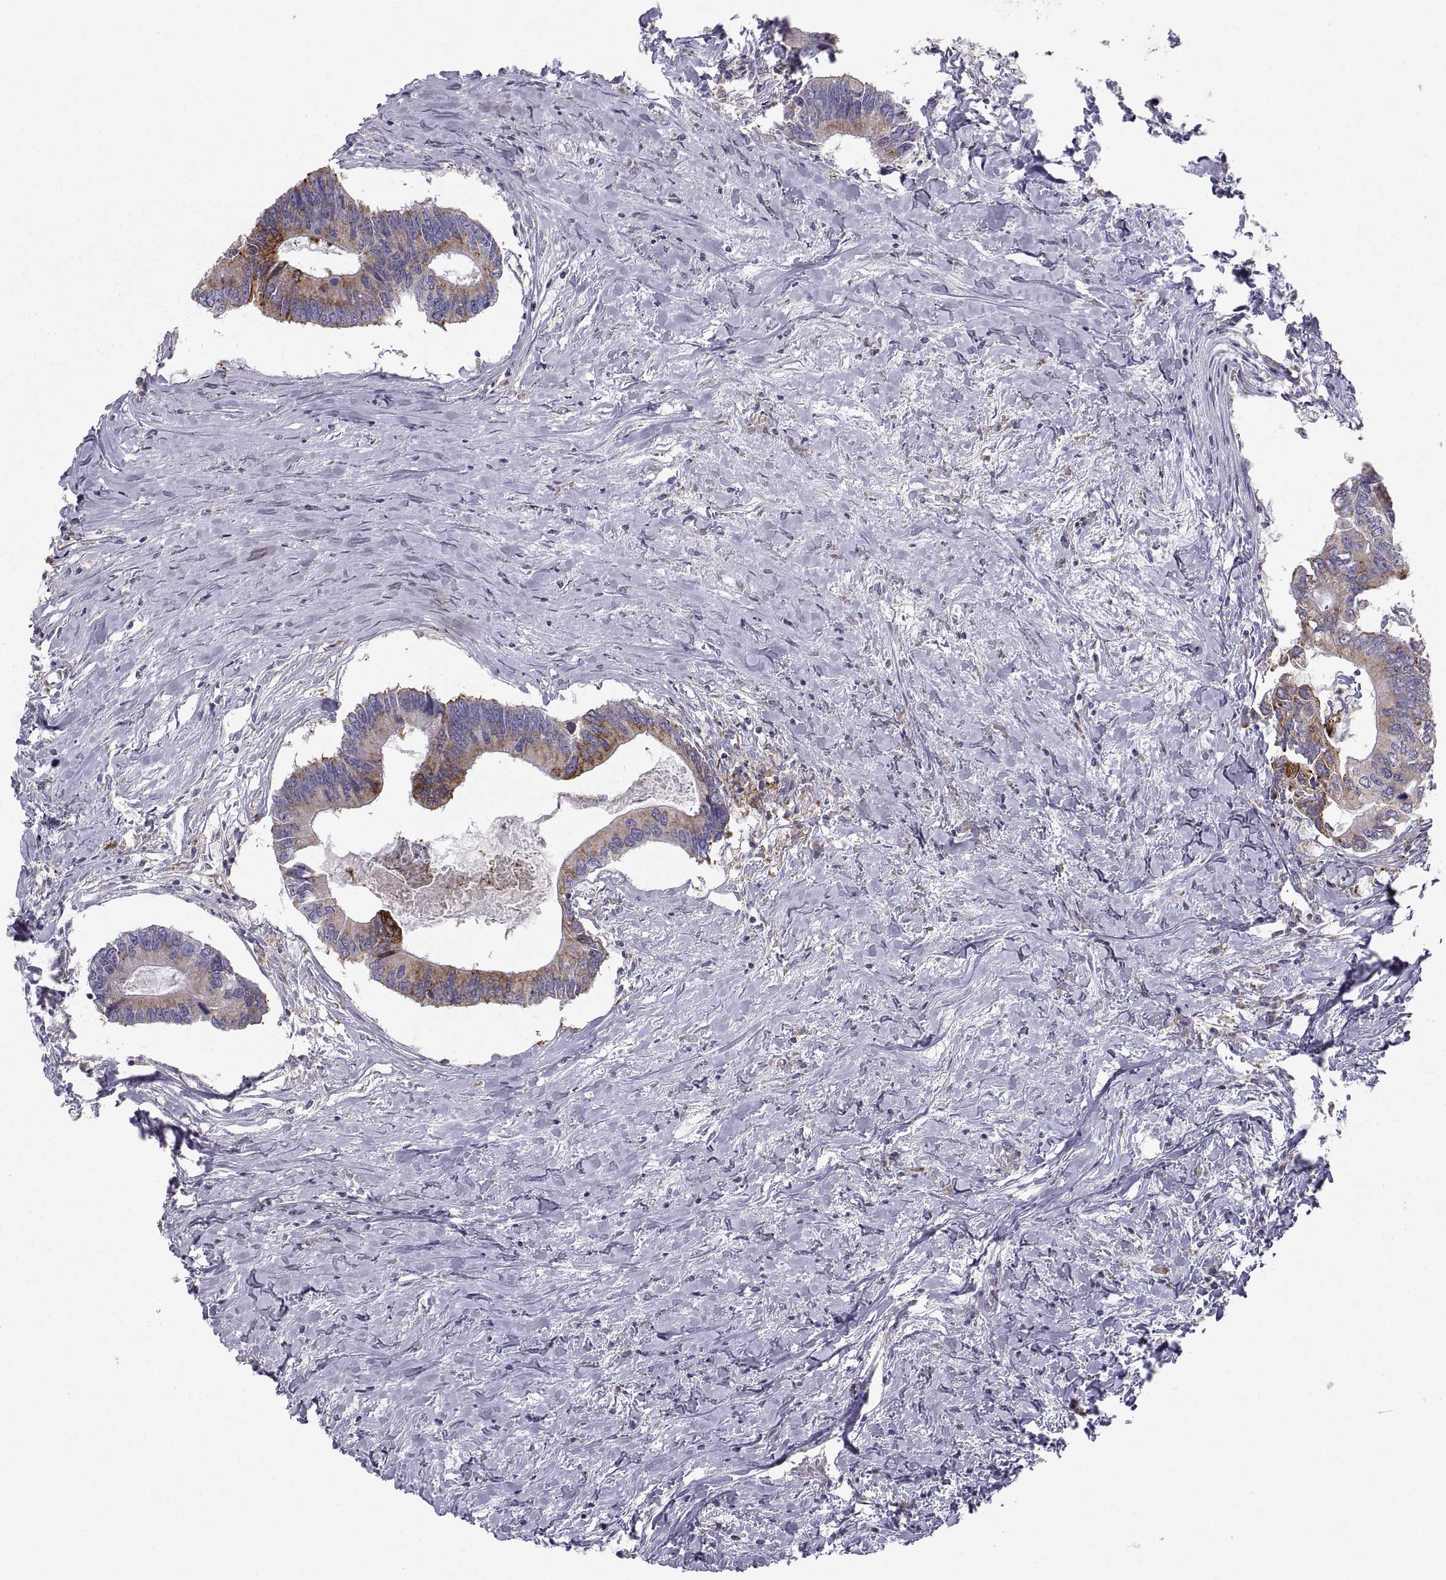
{"staining": {"intensity": "strong", "quantity": "<25%", "location": "cytoplasmic/membranous"}, "tissue": "colorectal cancer", "cell_type": "Tumor cells", "image_type": "cancer", "snomed": [{"axis": "morphology", "description": "Adenocarcinoma, NOS"}, {"axis": "topography", "description": "Colon"}], "caption": "Protein expression analysis of colorectal cancer (adenocarcinoma) displays strong cytoplasmic/membranous staining in approximately <25% of tumor cells.", "gene": "ERO1A", "patient": {"sex": "male", "age": 53}}